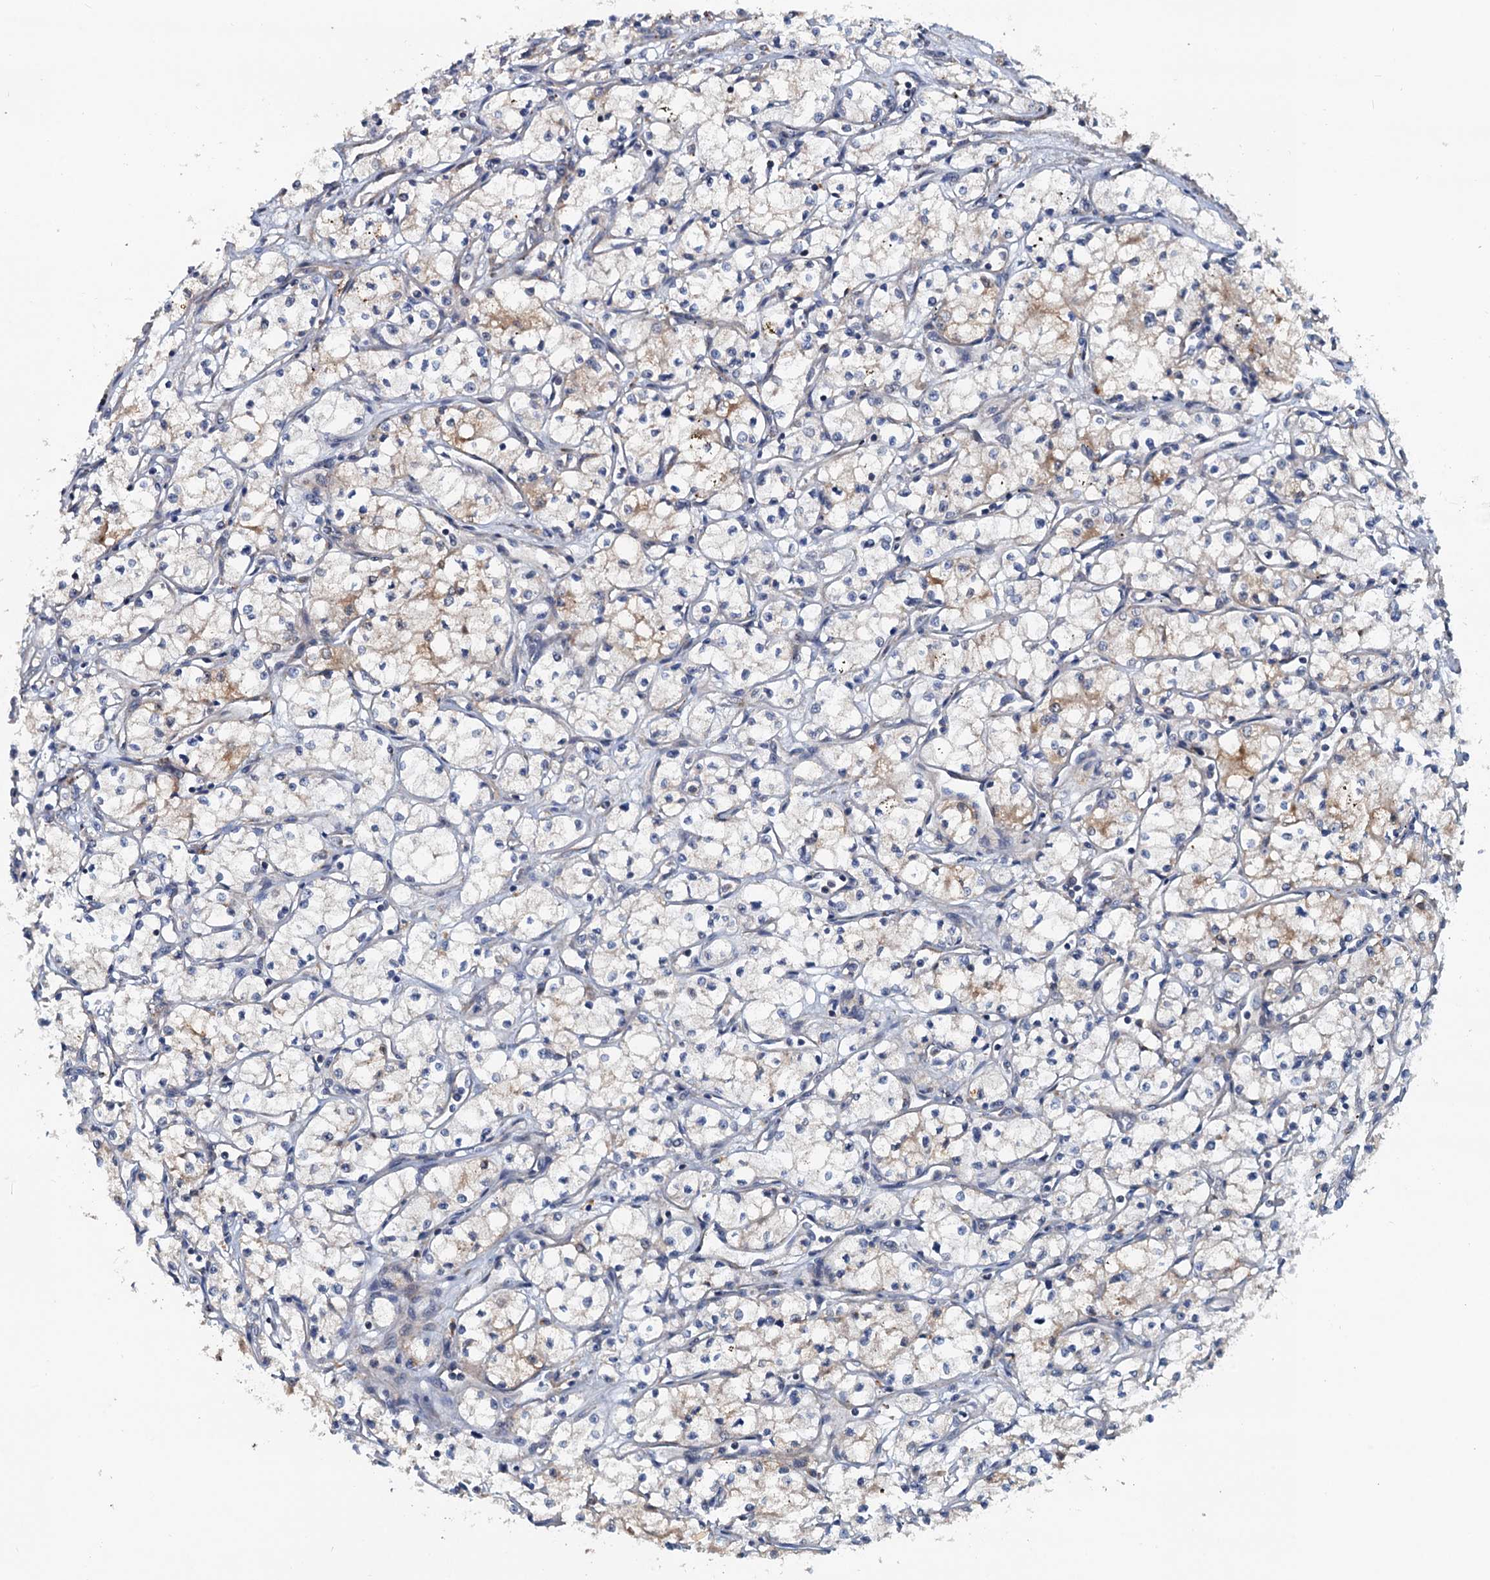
{"staining": {"intensity": "moderate", "quantity": "<25%", "location": "cytoplasmic/membranous"}, "tissue": "renal cancer", "cell_type": "Tumor cells", "image_type": "cancer", "snomed": [{"axis": "morphology", "description": "Adenocarcinoma, NOS"}, {"axis": "topography", "description": "Kidney"}], "caption": "The histopathology image exhibits a brown stain indicating the presence of a protein in the cytoplasmic/membranous of tumor cells in renal cancer.", "gene": "EFL1", "patient": {"sex": "male", "age": 59}}